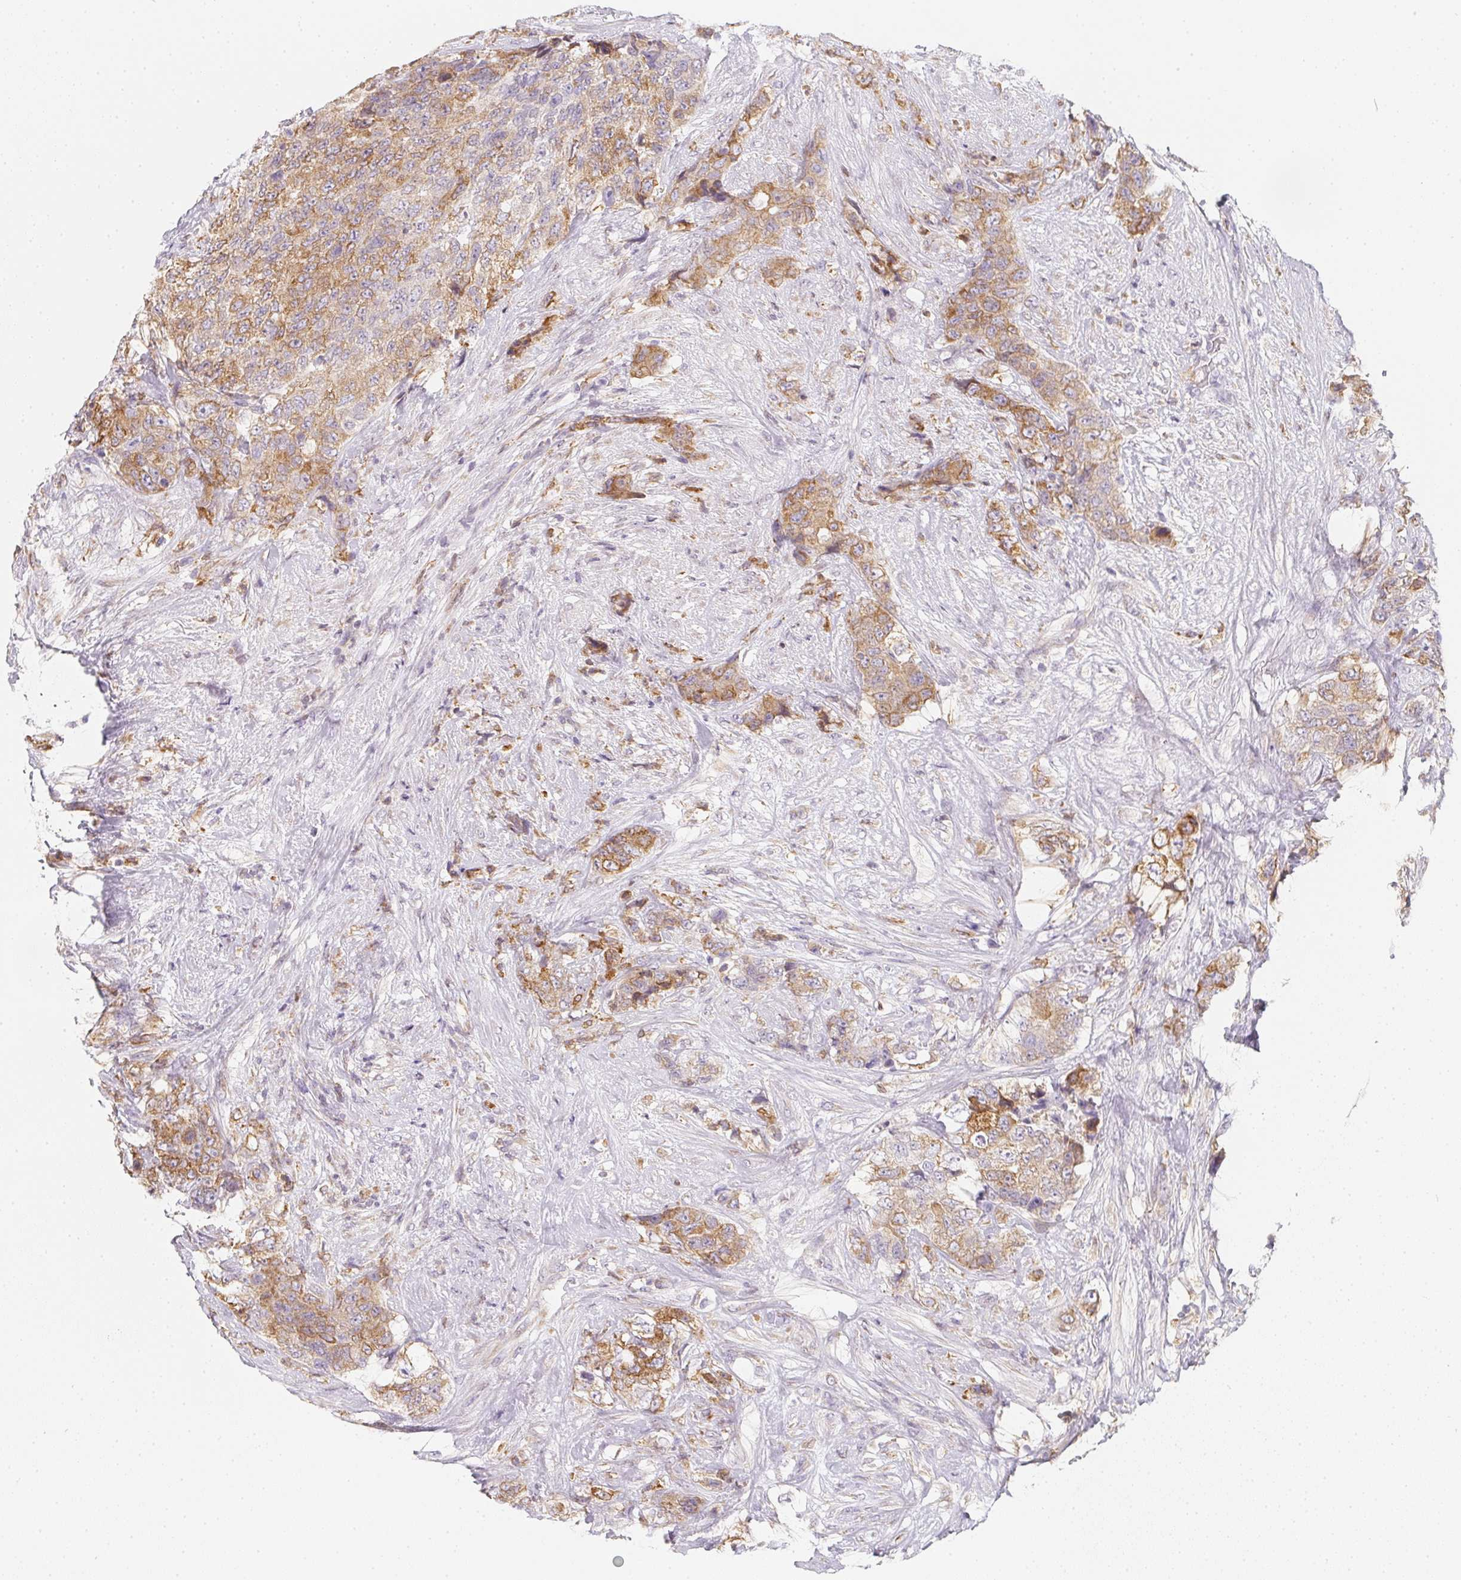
{"staining": {"intensity": "moderate", "quantity": ">75%", "location": "cytoplasmic/membranous"}, "tissue": "urothelial cancer", "cell_type": "Tumor cells", "image_type": "cancer", "snomed": [{"axis": "morphology", "description": "Urothelial carcinoma, High grade"}, {"axis": "topography", "description": "Urinary bladder"}], "caption": "The photomicrograph exhibits immunohistochemical staining of urothelial cancer. There is moderate cytoplasmic/membranous expression is identified in about >75% of tumor cells.", "gene": "SOAT1", "patient": {"sex": "female", "age": 78}}